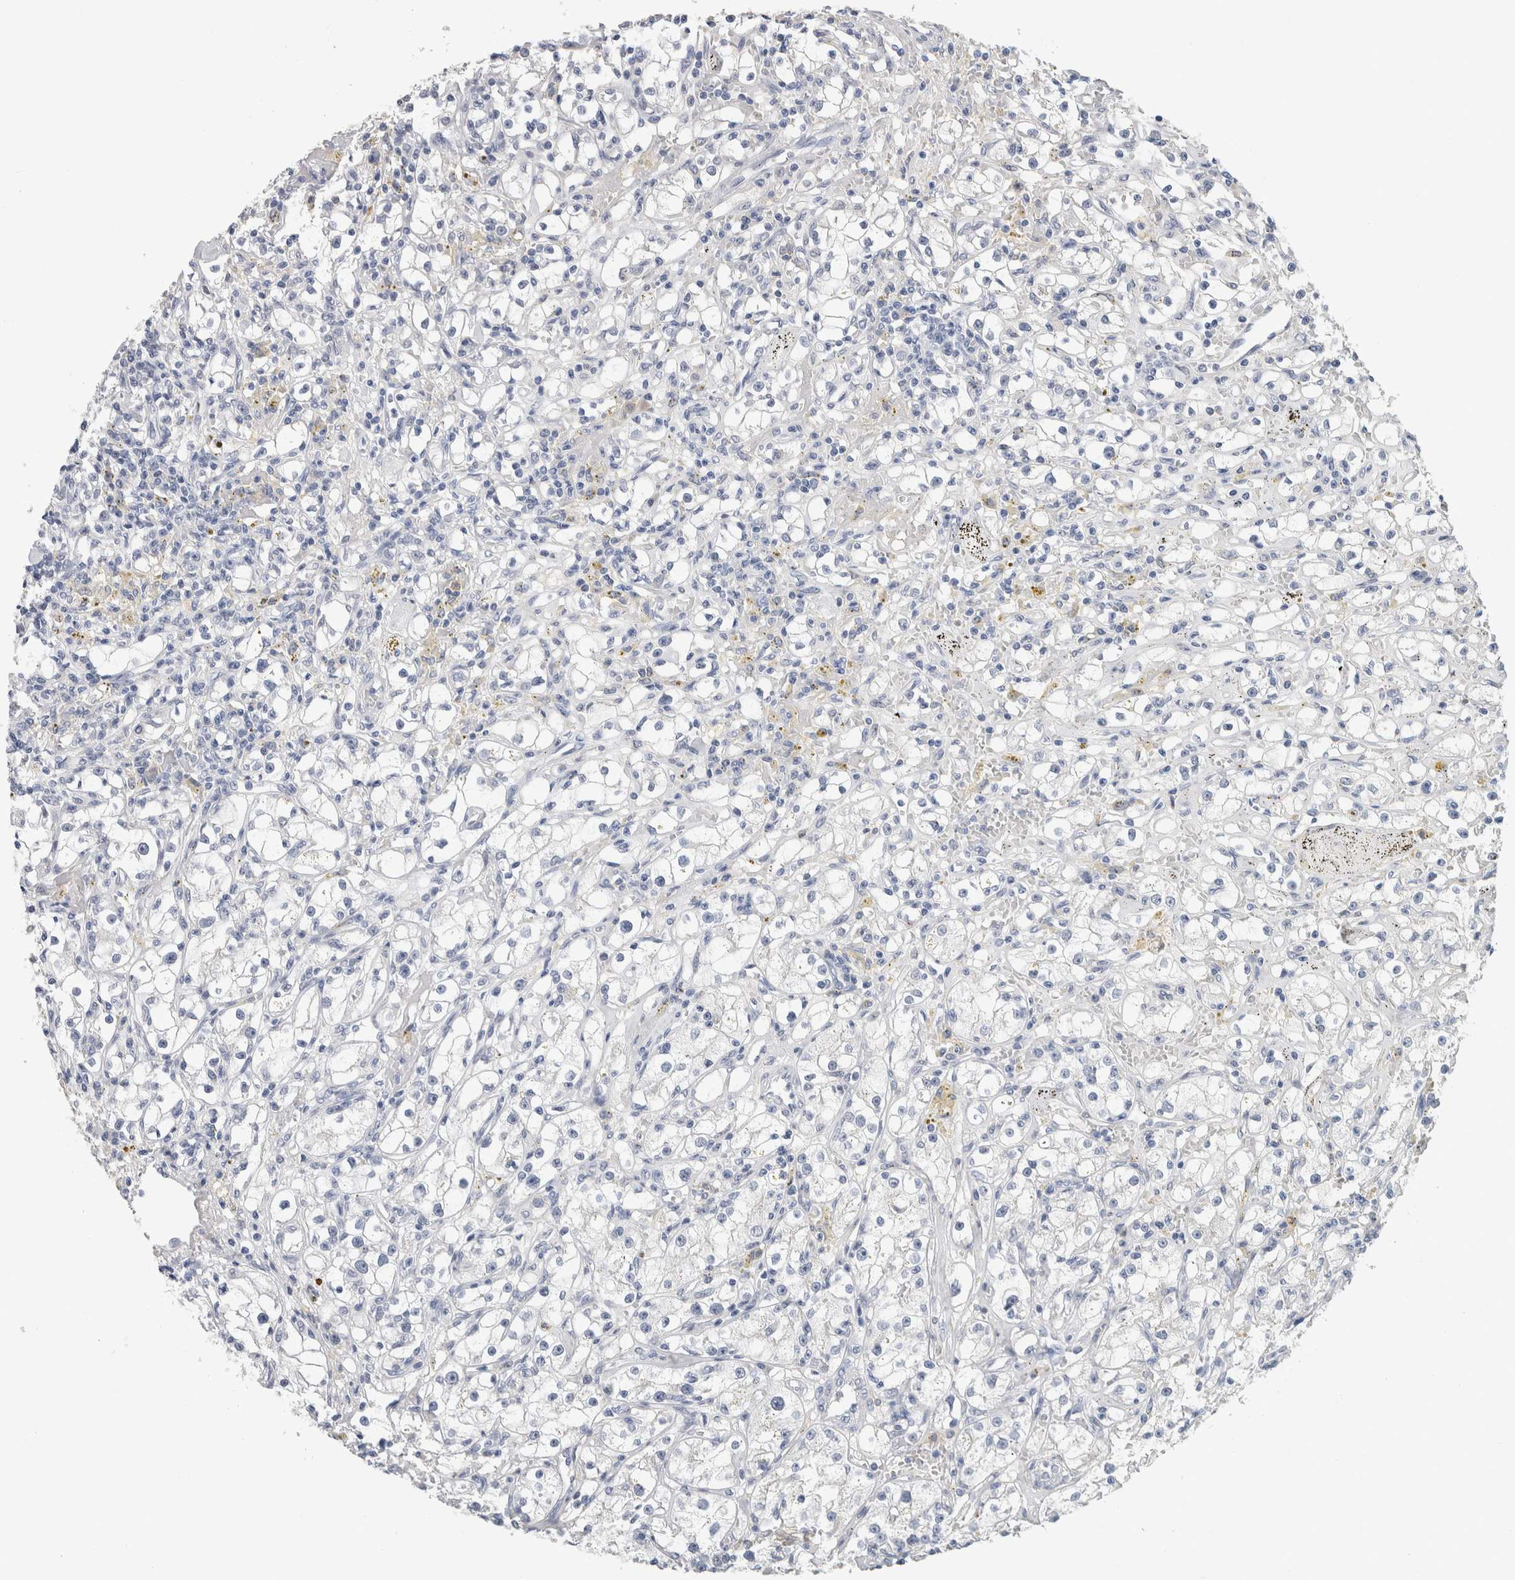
{"staining": {"intensity": "negative", "quantity": "none", "location": "none"}, "tissue": "renal cancer", "cell_type": "Tumor cells", "image_type": "cancer", "snomed": [{"axis": "morphology", "description": "Adenocarcinoma, NOS"}, {"axis": "topography", "description": "Kidney"}], "caption": "Immunohistochemical staining of renal cancer displays no significant expression in tumor cells. (DAB immunohistochemistry (IHC), high magnification).", "gene": "FABP4", "patient": {"sex": "male", "age": 56}}